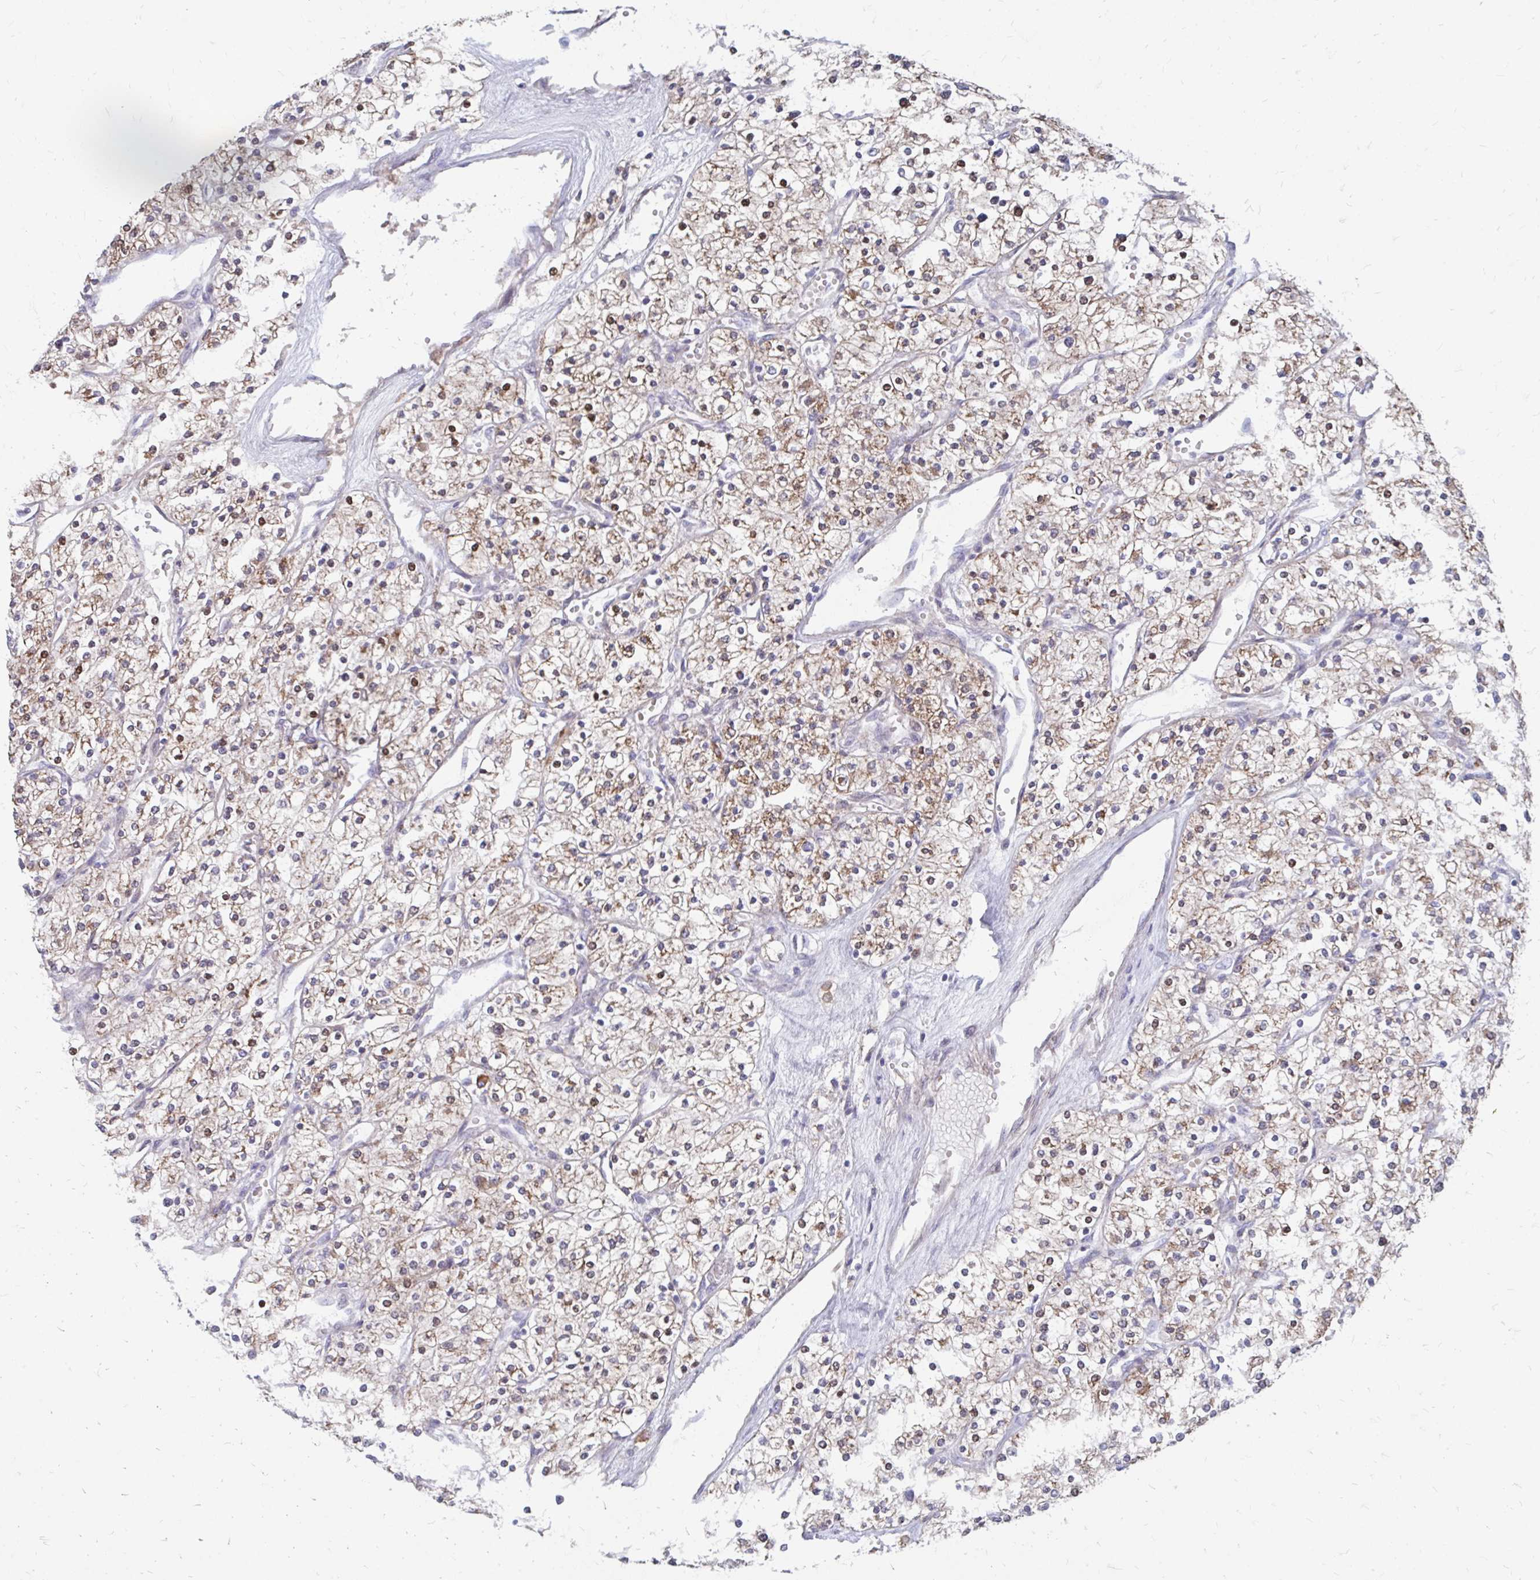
{"staining": {"intensity": "moderate", "quantity": ">75%", "location": "cytoplasmic/membranous"}, "tissue": "renal cancer", "cell_type": "Tumor cells", "image_type": "cancer", "snomed": [{"axis": "morphology", "description": "Adenocarcinoma, NOS"}, {"axis": "topography", "description": "Kidney"}], "caption": "IHC image of neoplastic tissue: renal cancer stained using immunohistochemistry demonstrates medium levels of moderate protein expression localized specifically in the cytoplasmic/membranous of tumor cells, appearing as a cytoplasmic/membranous brown color.", "gene": "PABIR3", "patient": {"sex": "male", "age": 80}}